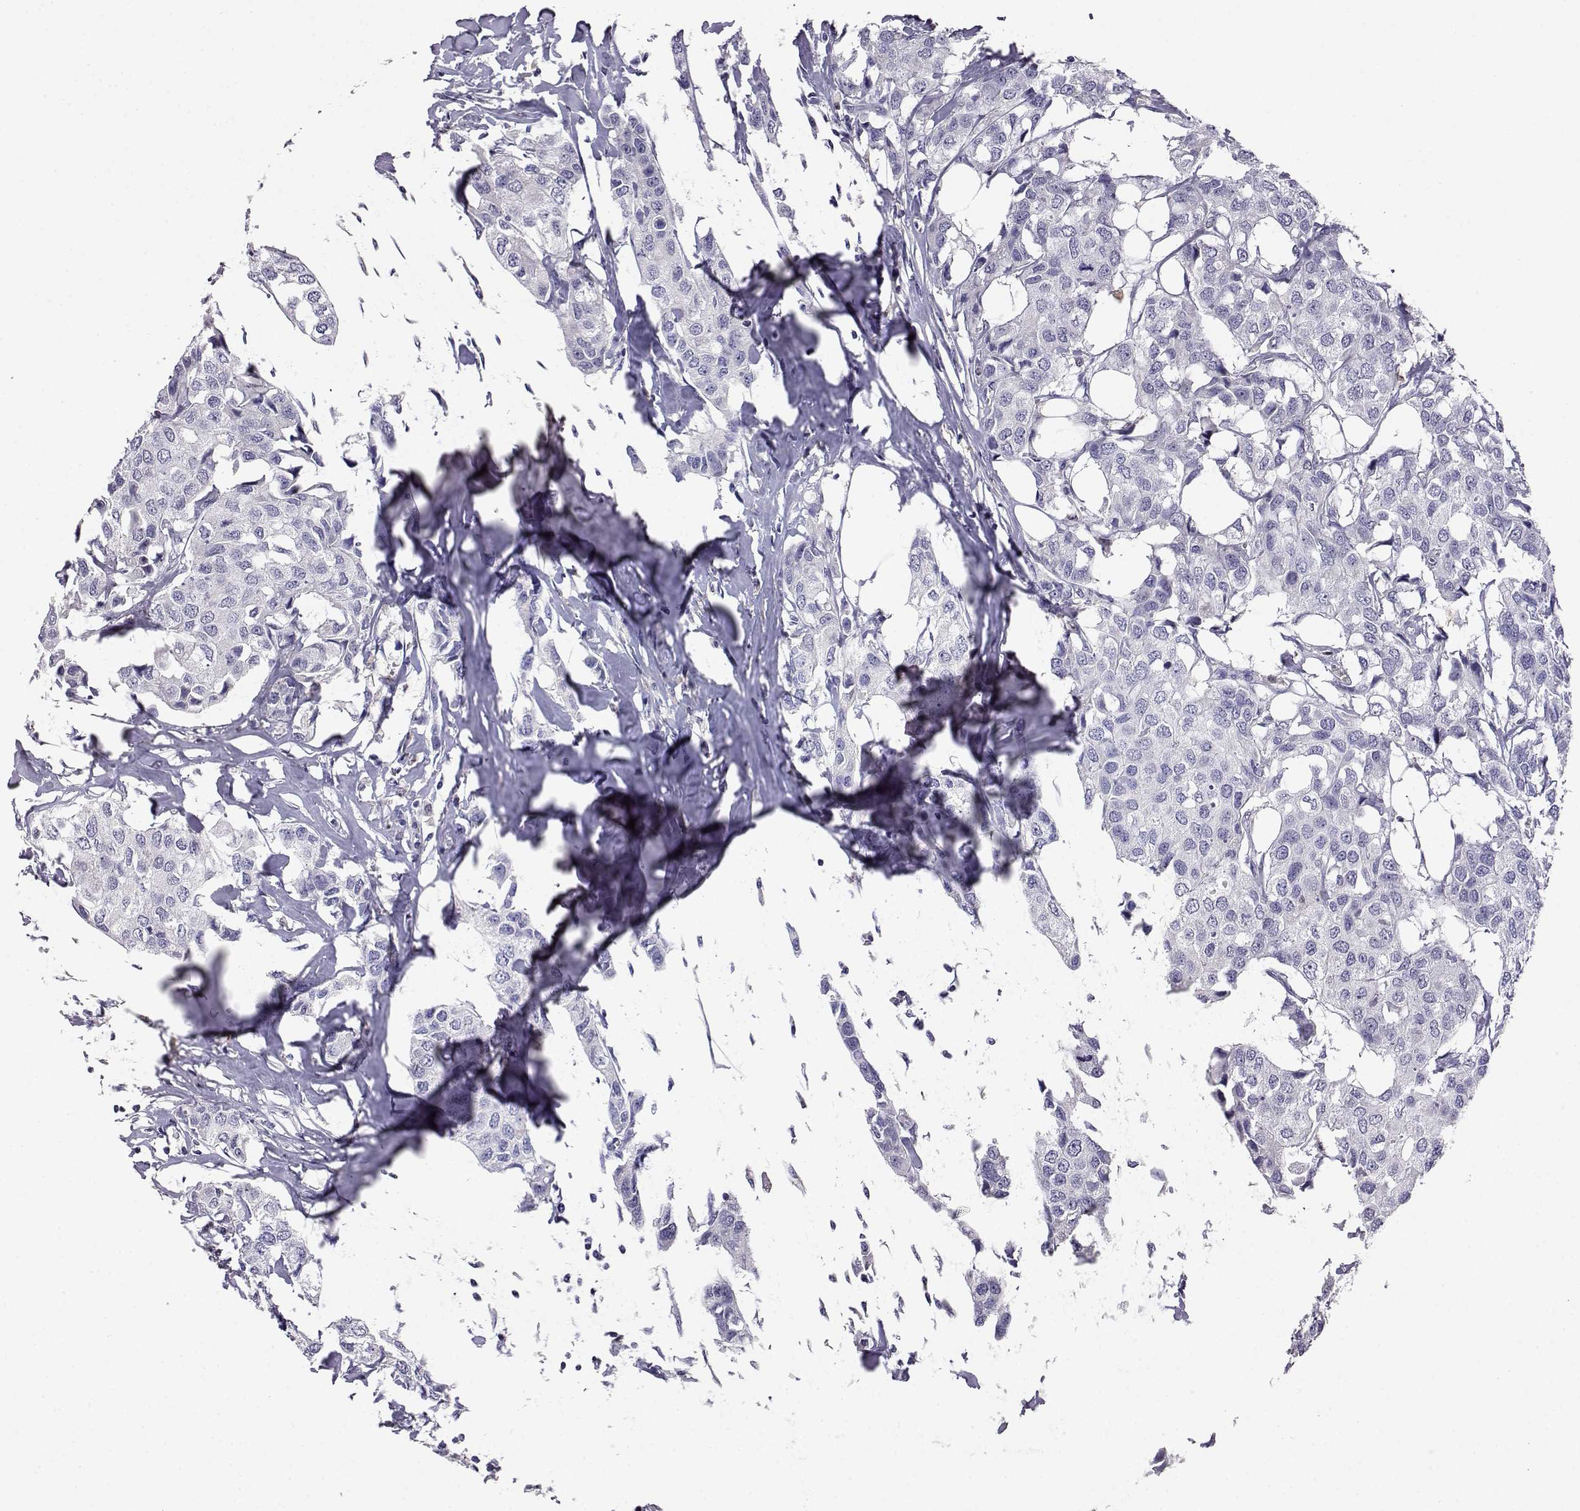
{"staining": {"intensity": "negative", "quantity": "none", "location": "none"}, "tissue": "breast cancer", "cell_type": "Tumor cells", "image_type": "cancer", "snomed": [{"axis": "morphology", "description": "Duct carcinoma"}, {"axis": "topography", "description": "Breast"}], "caption": "The micrograph demonstrates no staining of tumor cells in breast invasive ductal carcinoma.", "gene": "AKR1B1", "patient": {"sex": "female", "age": 80}}